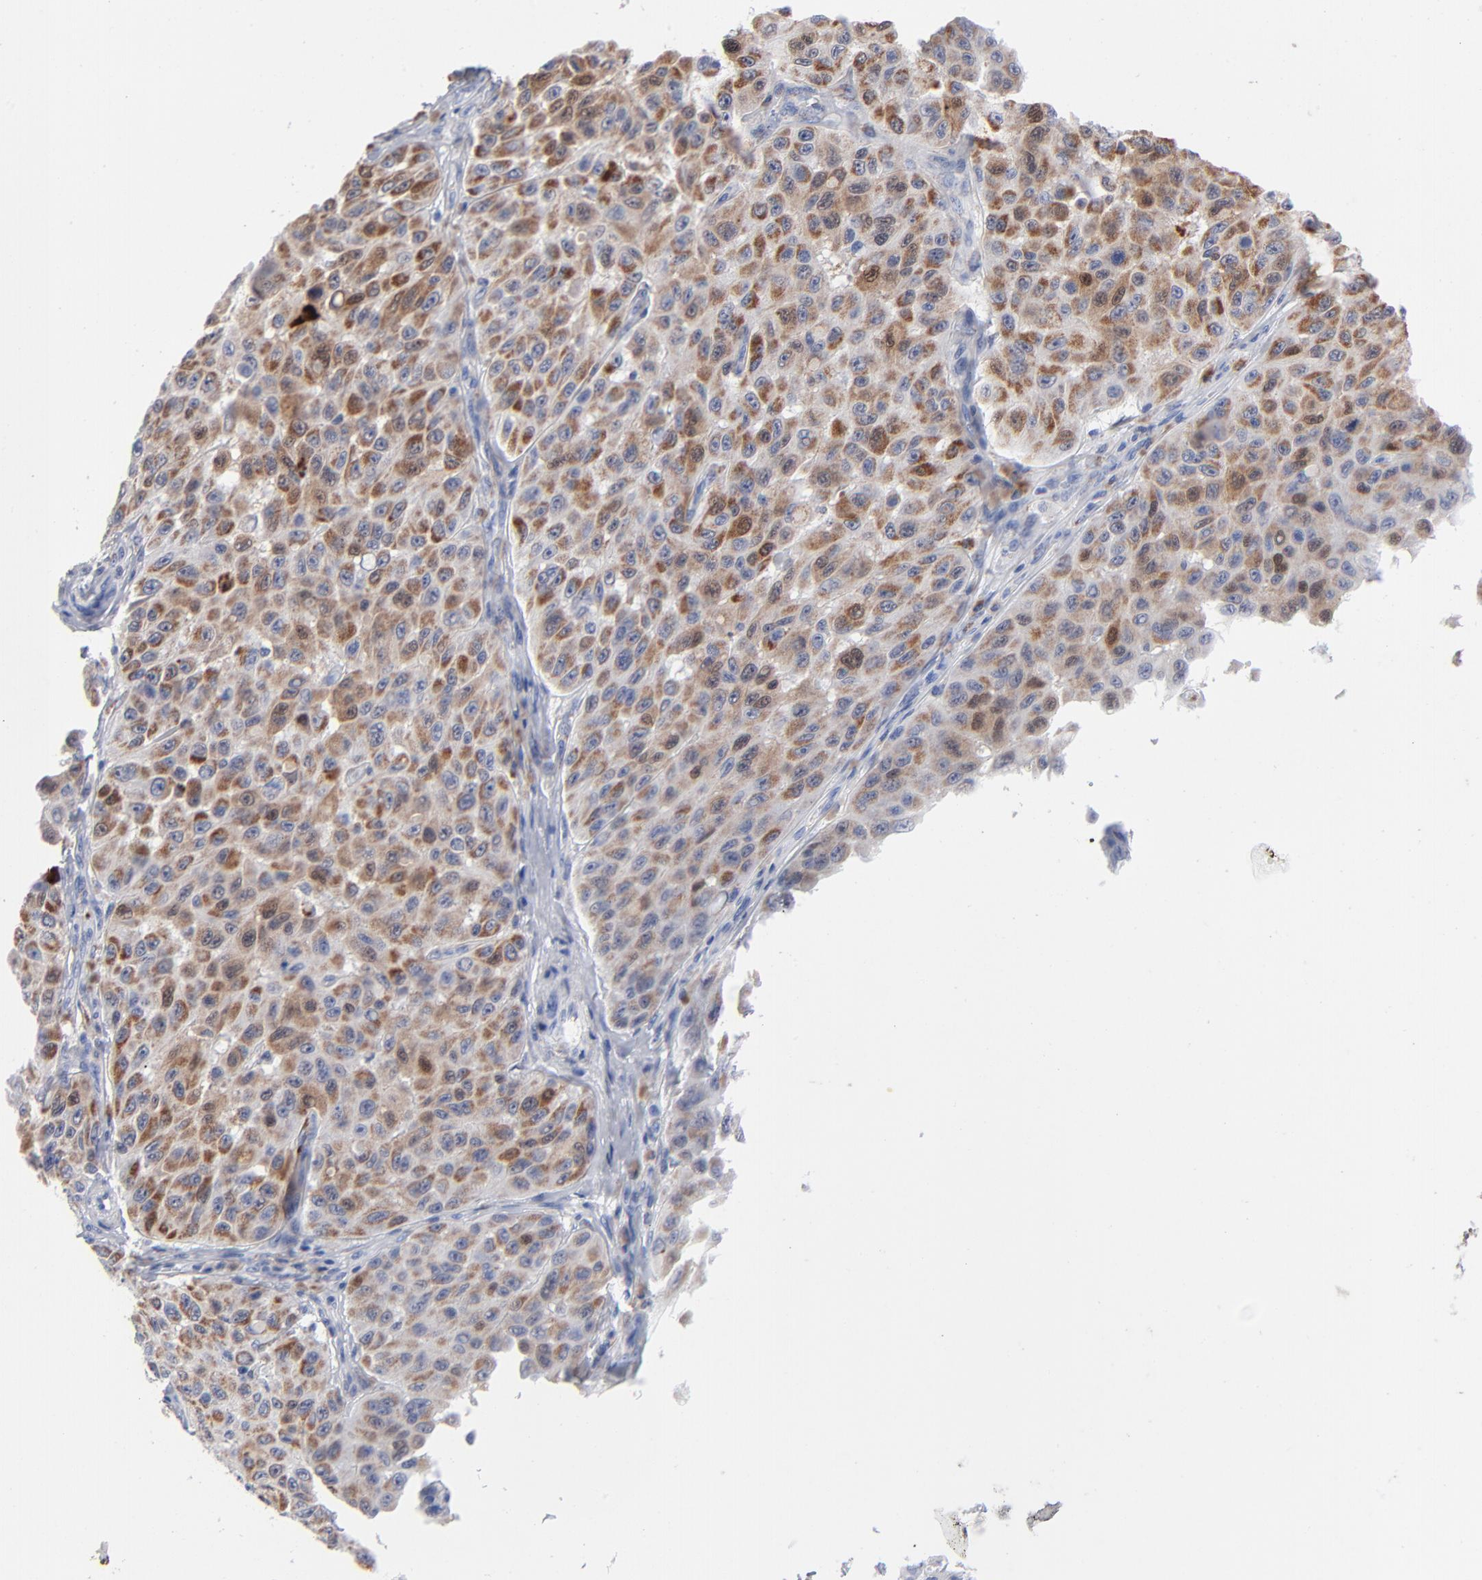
{"staining": {"intensity": "moderate", "quantity": ">75%", "location": "cytoplasmic/membranous"}, "tissue": "melanoma", "cell_type": "Tumor cells", "image_type": "cancer", "snomed": [{"axis": "morphology", "description": "Malignant melanoma, NOS"}, {"axis": "topography", "description": "Skin"}], "caption": "Malignant melanoma stained for a protein demonstrates moderate cytoplasmic/membranous positivity in tumor cells. (brown staining indicates protein expression, while blue staining denotes nuclei).", "gene": "CHCHD10", "patient": {"sex": "male", "age": 30}}